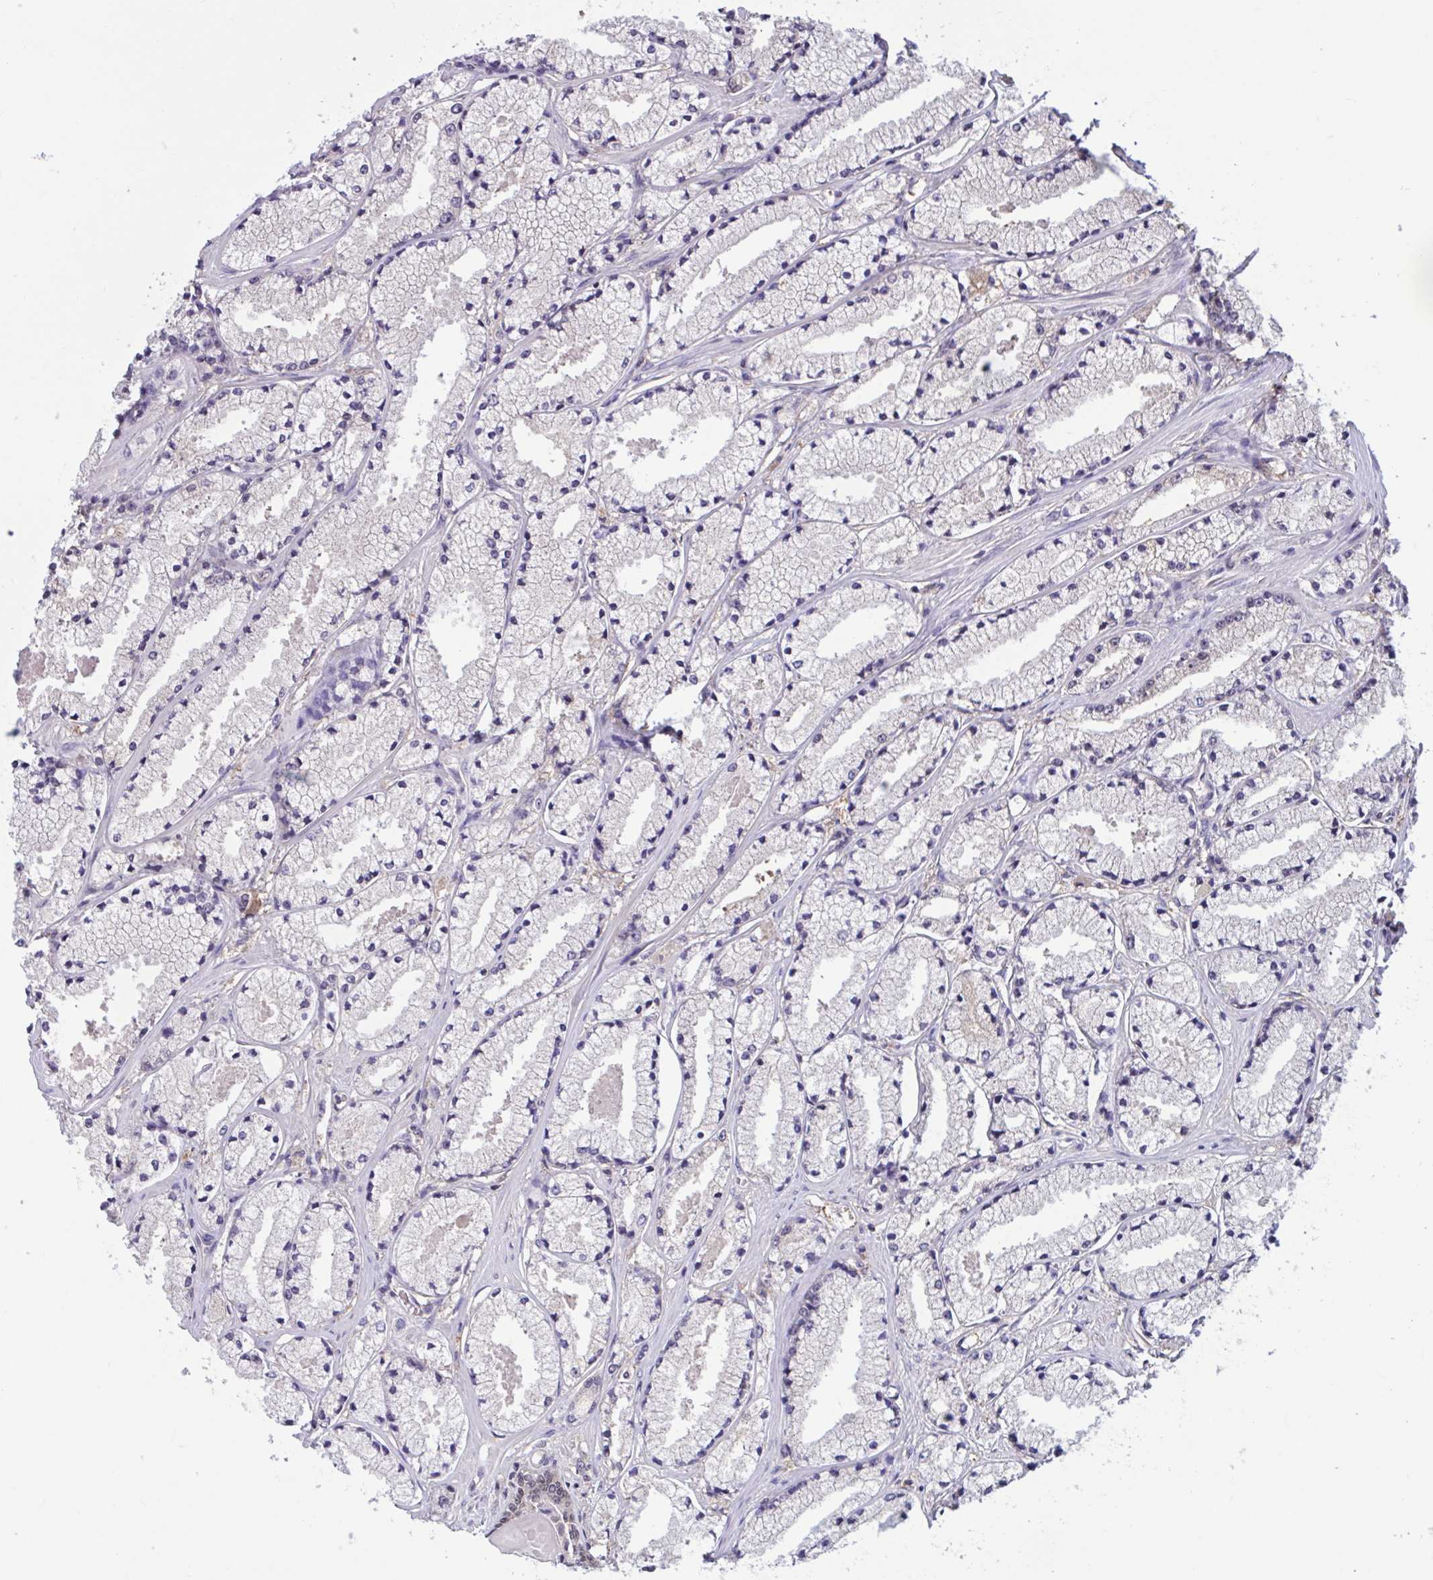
{"staining": {"intensity": "negative", "quantity": "none", "location": "none"}, "tissue": "prostate cancer", "cell_type": "Tumor cells", "image_type": "cancer", "snomed": [{"axis": "morphology", "description": "Adenocarcinoma, High grade"}, {"axis": "topography", "description": "Prostate"}], "caption": "Tumor cells are negative for brown protein staining in prostate high-grade adenocarcinoma.", "gene": "RBL1", "patient": {"sex": "male", "age": 63}}